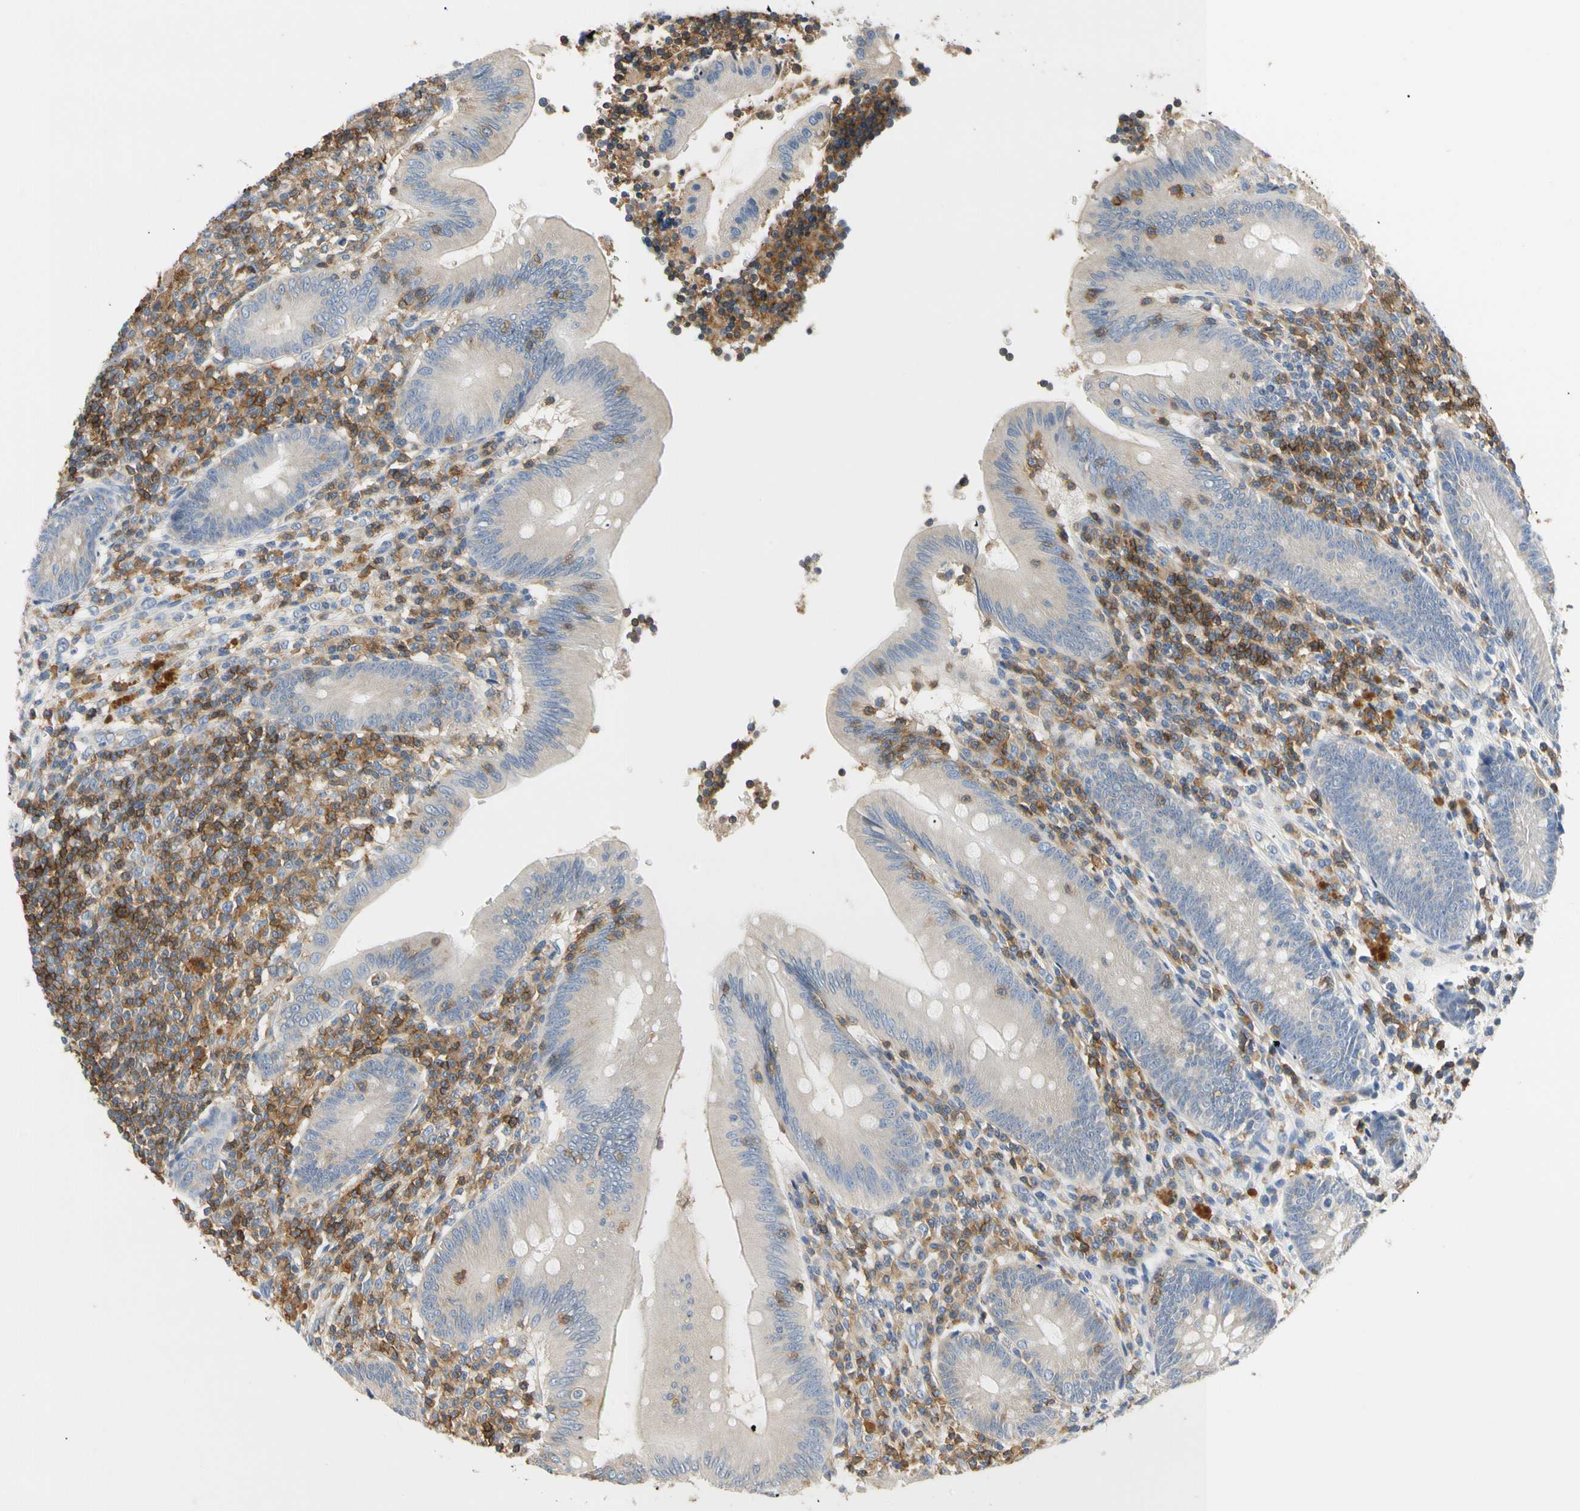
{"staining": {"intensity": "negative", "quantity": "none", "location": "none"}, "tissue": "appendix", "cell_type": "Glandular cells", "image_type": "normal", "snomed": [{"axis": "morphology", "description": "Normal tissue, NOS"}, {"axis": "morphology", "description": "Inflammation, NOS"}, {"axis": "topography", "description": "Appendix"}], "caption": "Immunohistochemical staining of benign human appendix shows no significant expression in glandular cells. (Stains: DAB immunohistochemistry (IHC) with hematoxylin counter stain, Microscopy: brightfield microscopy at high magnification).", "gene": "TNFRSF18", "patient": {"sex": "male", "age": 46}}